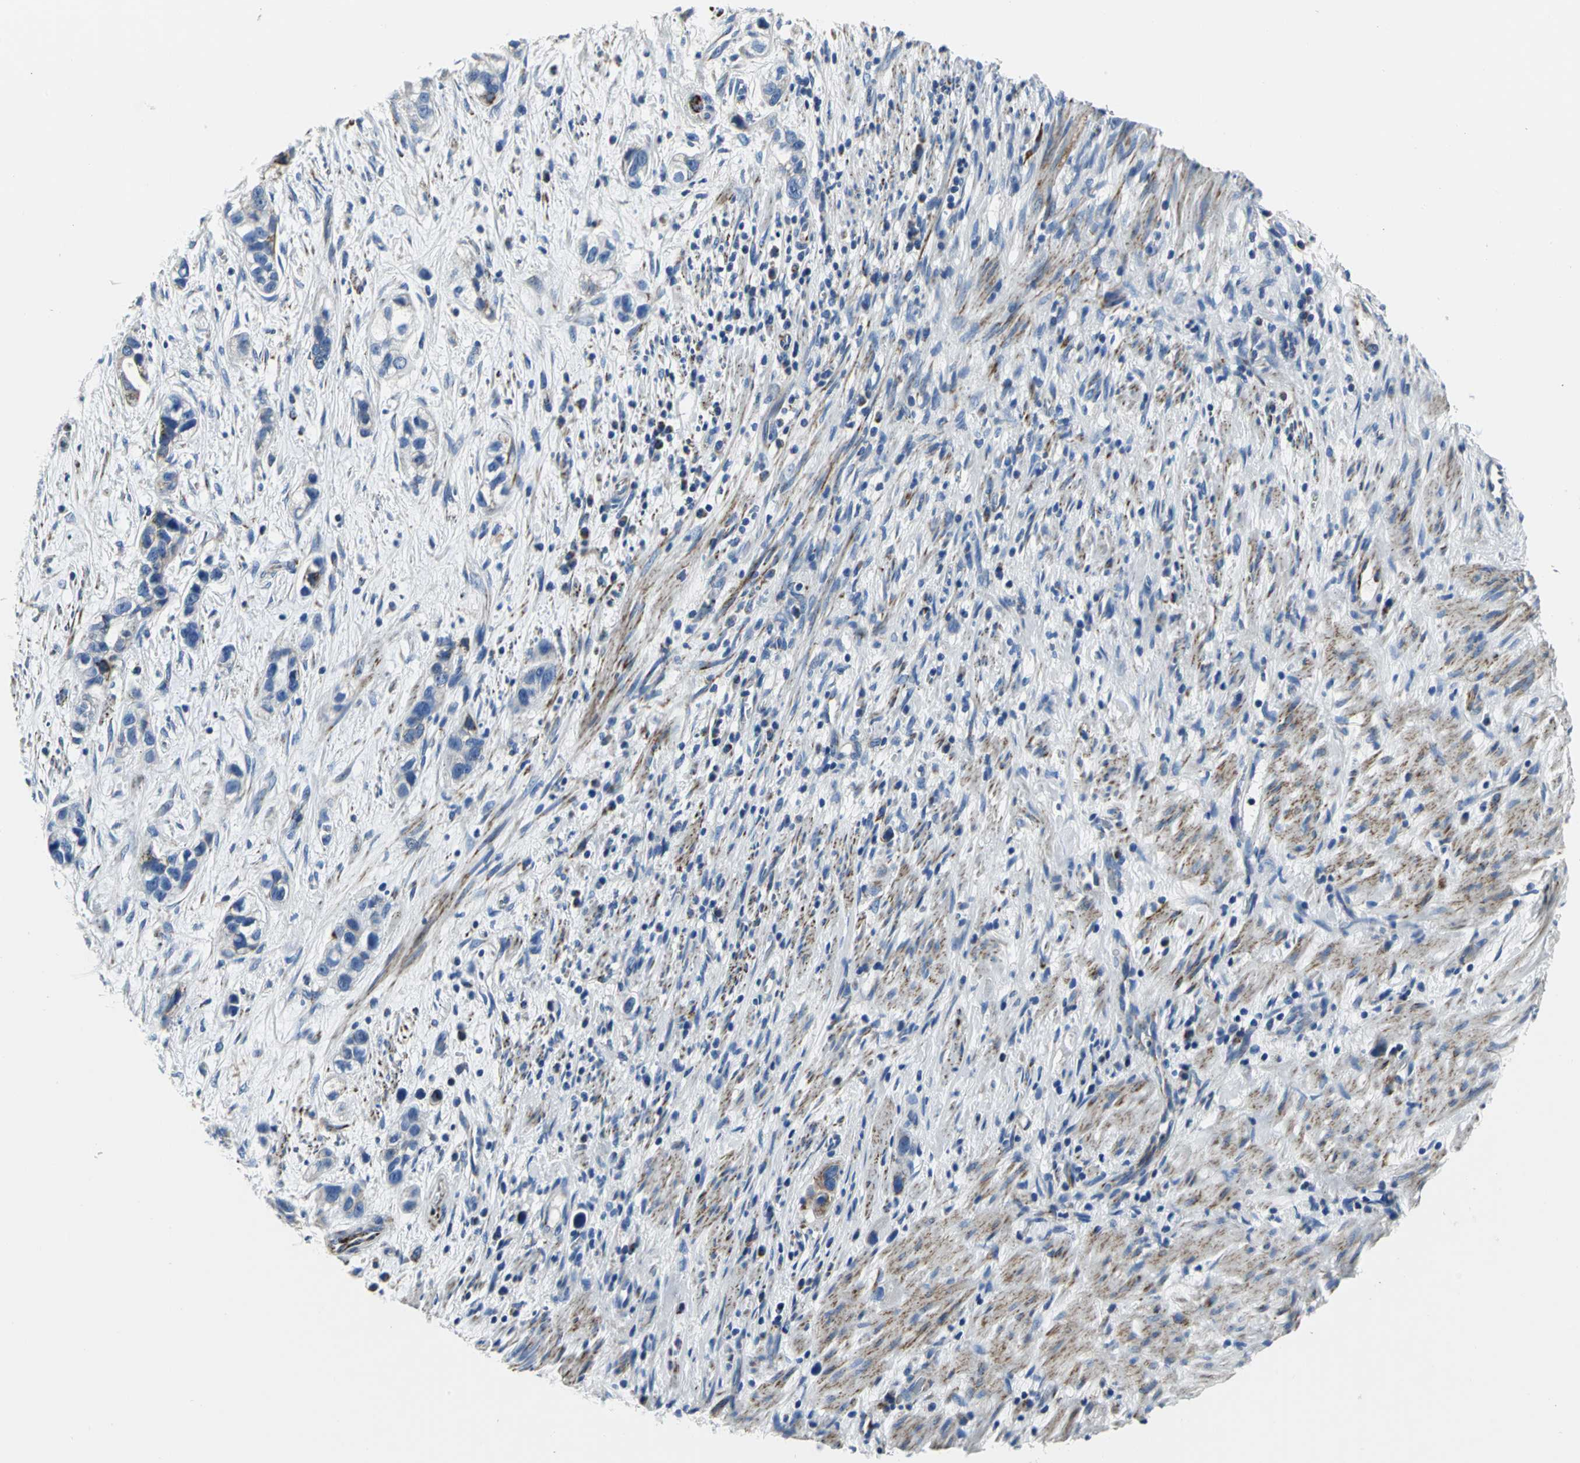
{"staining": {"intensity": "weak", "quantity": "25%-75%", "location": "cytoplasmic/membranous"}, "tissue": "stomach cancer", "cell_type": "Tumor cells", "image_type": "cancer", "snomed": [{"axis": "morphology", "description": "Adenocarcinoma, NOS"}, {"axis": "topography", "description": "Stomach, lower"}], "caption": "Tumor cells display low levels of weak cytoplasmic/membranous staining in about 25%-75% of cells in stomach cancer.", "gene": "IFI6", "patient": {"sex": "female", "age": 93}}